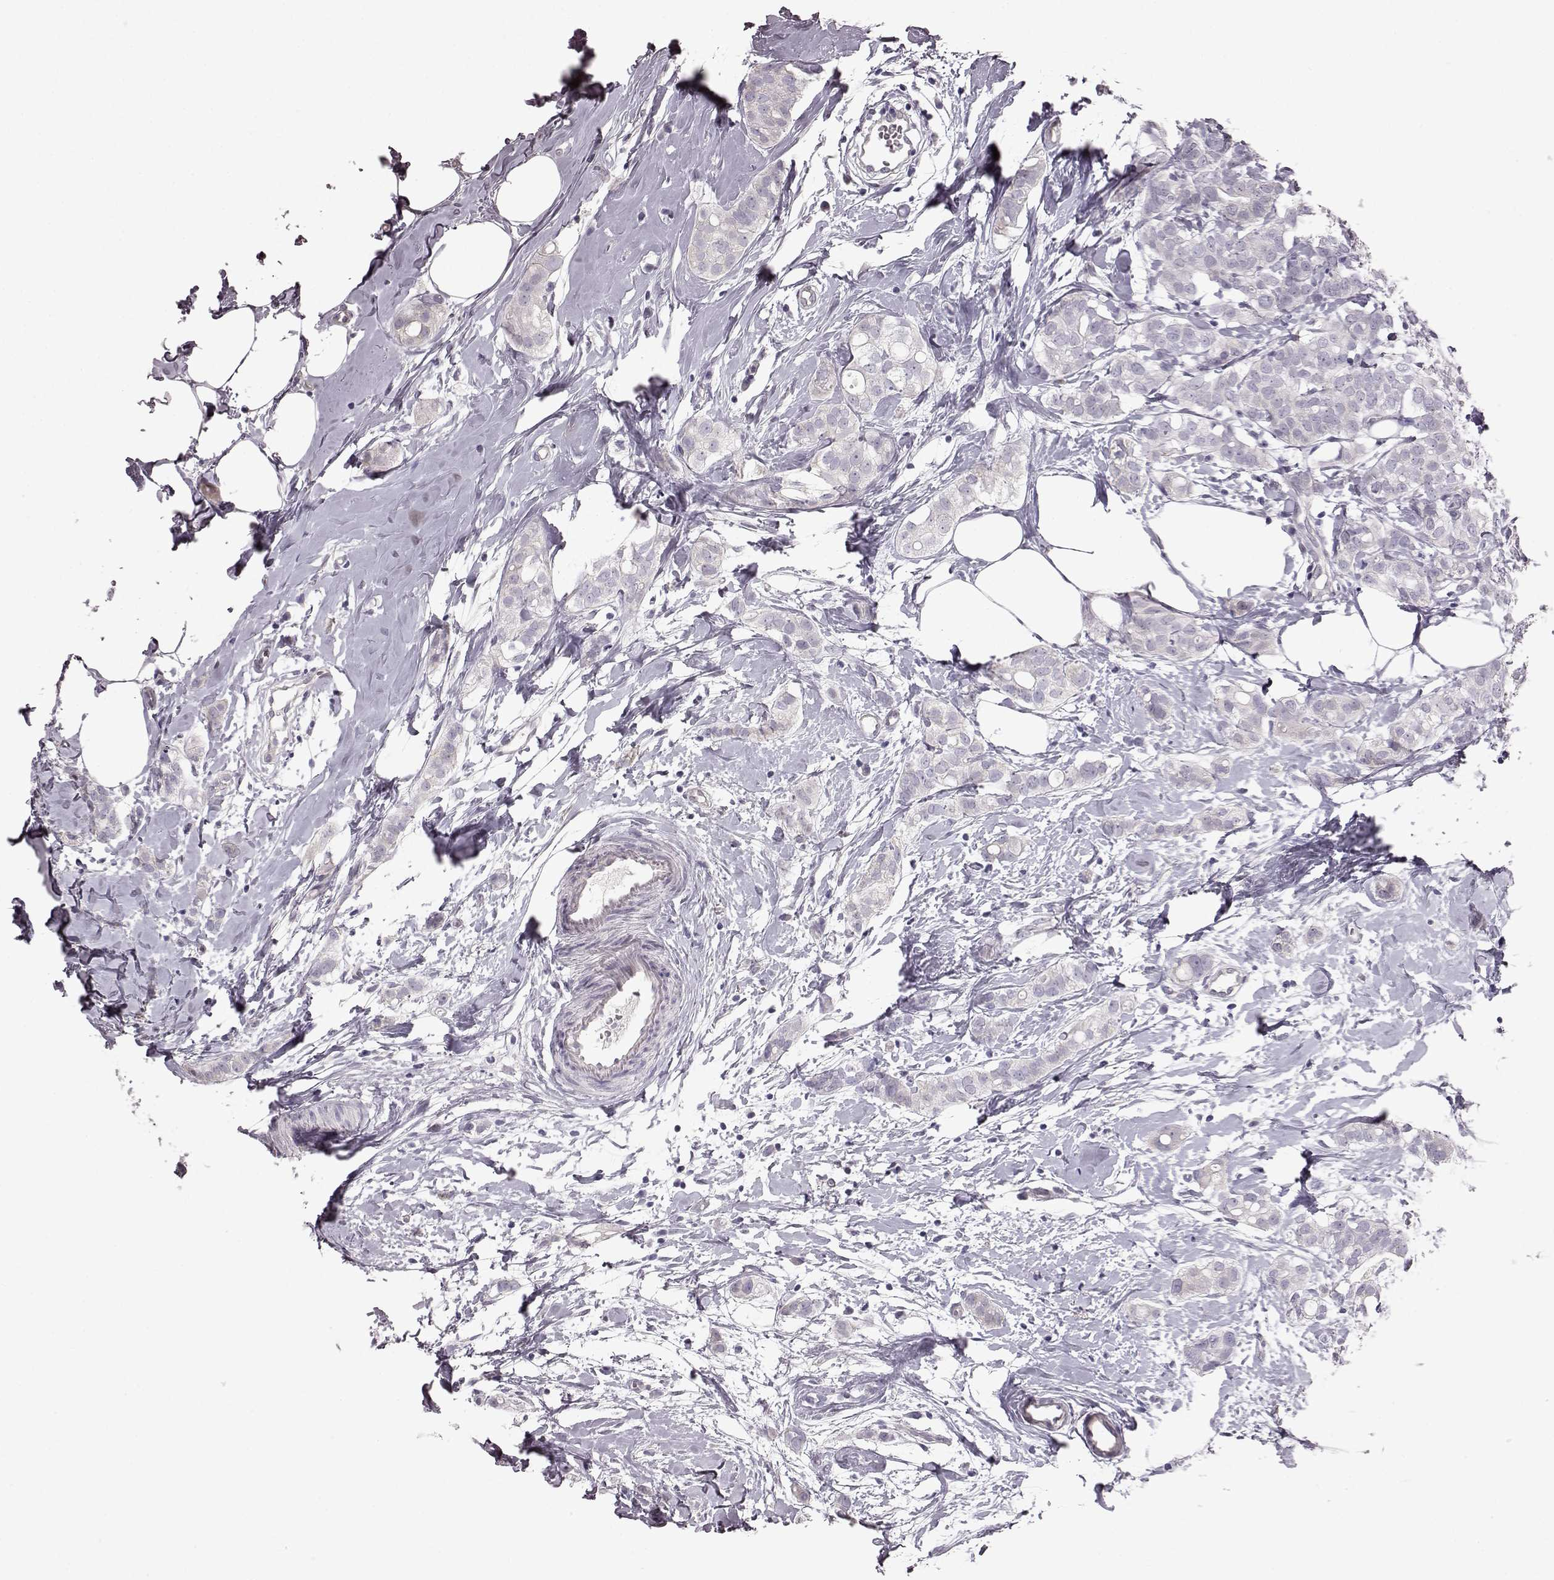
{"staining": {"intensity": "negative", "quantity": "none", "location": "none"}, "tissue": "breast cancer", "cell_type": "Tumor cells", "image_type": "cancer", "snomed": [{"axis": "morphology", "description": "Duct carcinoma"}, {"axis": "topography", "description": "Breast"}], "caption": "Tumor cells show no significant staining in infiltrating ductal carcinoma (breast).", "gene": "TCHHL1", "patient": {"sex": "female", "age": 40}}